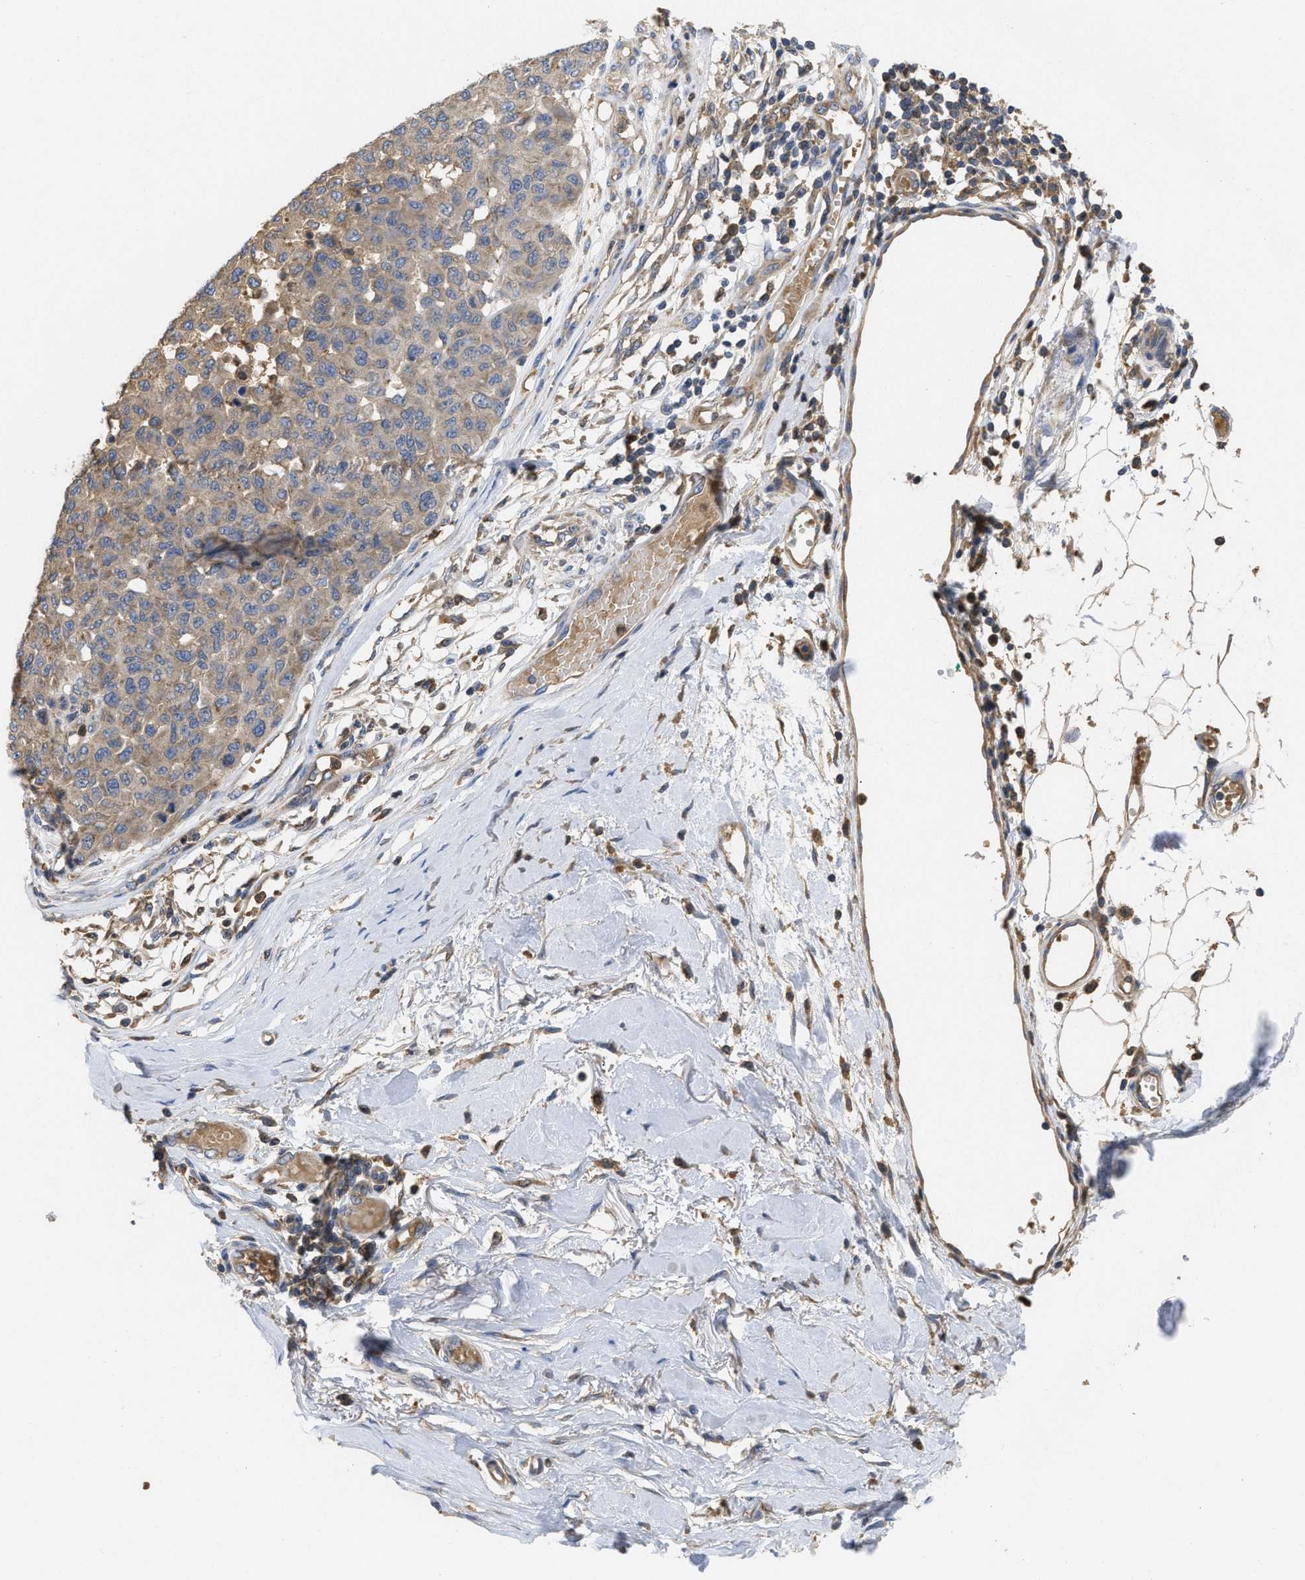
{"staining": {"intensity": "weak", "quantity": "25%-75%", "location": "cytoplasmic/membranous"}, "tissue": "melanoma", "cell_type": "Tumor cells", "image_type": "cancer", "snomed": [{"axis": "morphology", "description": "Normal tissue, NOS"}, {"axis": "morphology", "description": "Malignant melanoma, NOS"}, {"axis": "topography", "description": "Skin"}], "caption": "Tumor cells display weak cytoplasmic/membranous positivity in approximately 25%-75% of cells in malignant melanoma.", "gene": "RNF216", "patient": {"sex": "male", "age": 62}}